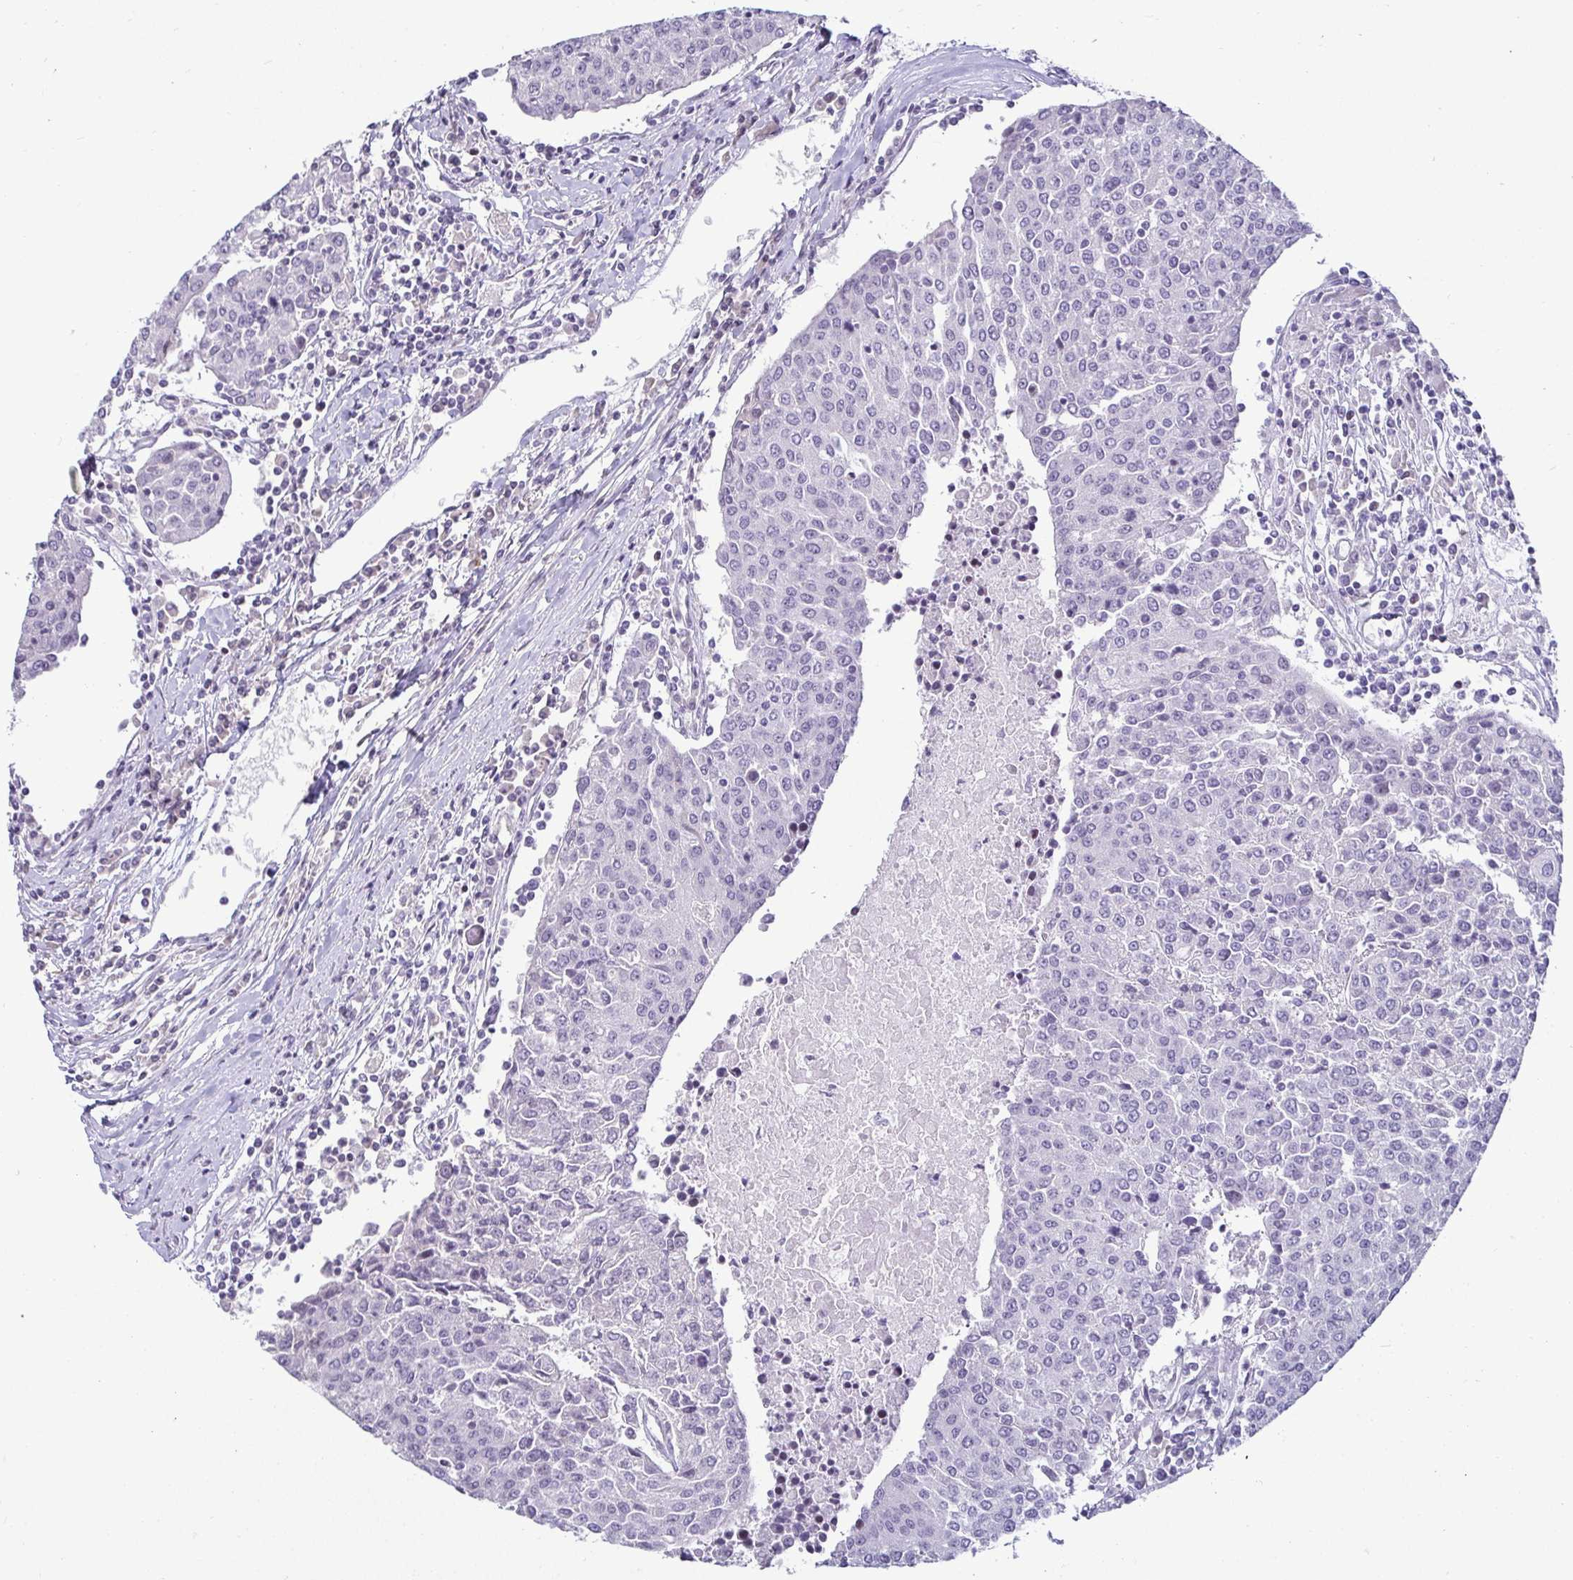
{"staining": {"intensity": "negative", "quantity": "none", "location": "none"}, "tissue": "urothelial cancer", "cell_type": "Tumor cells", "image_type": "cancer", "snomed": [{"axis": "morphology", "description": "Urothelial carcinoma, High grade"}, {"axis": "topography", "description": "Urinary bladder"}], "caption": "An image of human urothelial cancer is negative for staining in tumor cells. (DAB immunohistochemistry (IHC), high magnification).", "gene": "CR2", "patient": {"sex": "female", "age": 85}}